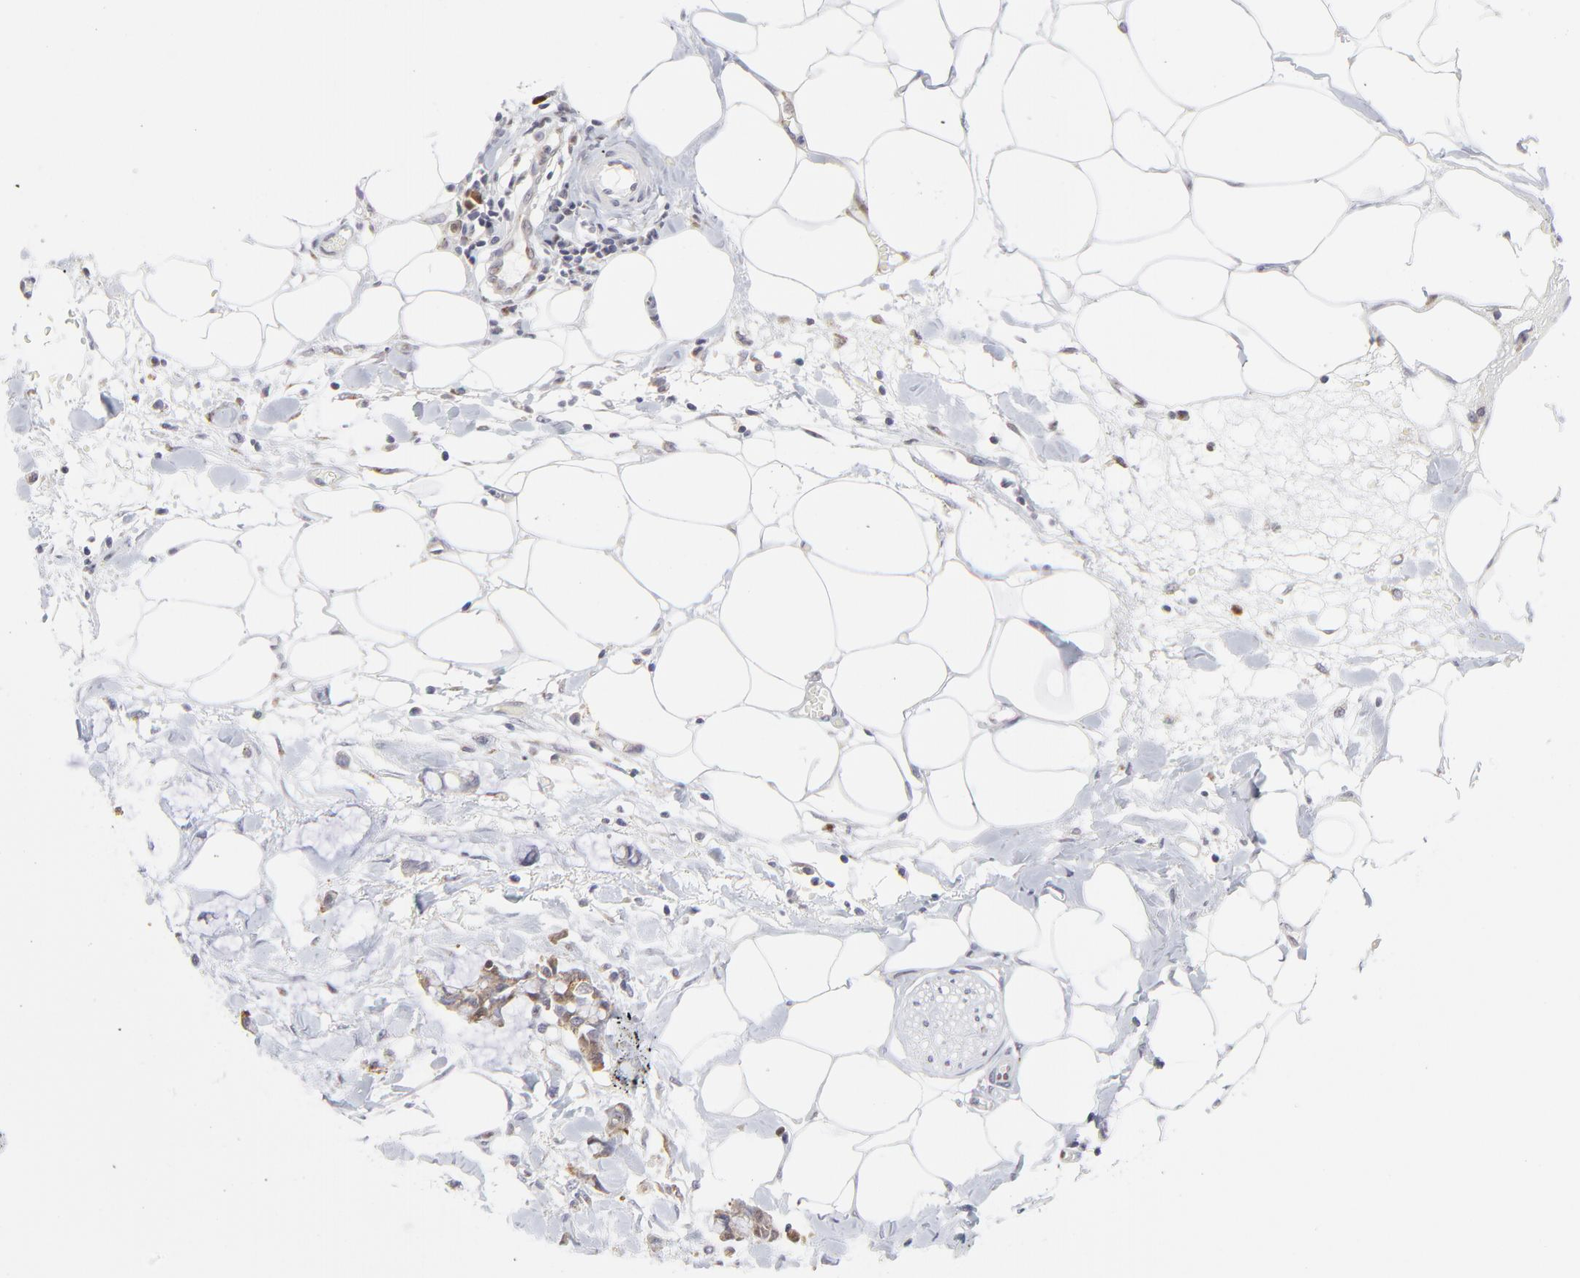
{"staining": {"intensity": "negative", "quantity": "none", "location": "none"}, "tissue": "adipose tissue", "cell_type": "Adipocytes", "image_type": "normal", "snomed": [{"axis": "morphology", "description": "Normal tissue, NOS"}, {"axis": "morphology", "description": "Adenocarcinoma, NOS"}, {"axis": "topography", "description": "Colon"}, {"axis": "topography", "description": "Peripheral nerve tissue"}], "caption": "An IHC image of normal adipose tissue is shown. There is no staining in adipocytes of adipose tissue.", "gene": "NCAPH", "patient": {"sex": "male", "age": 14}}